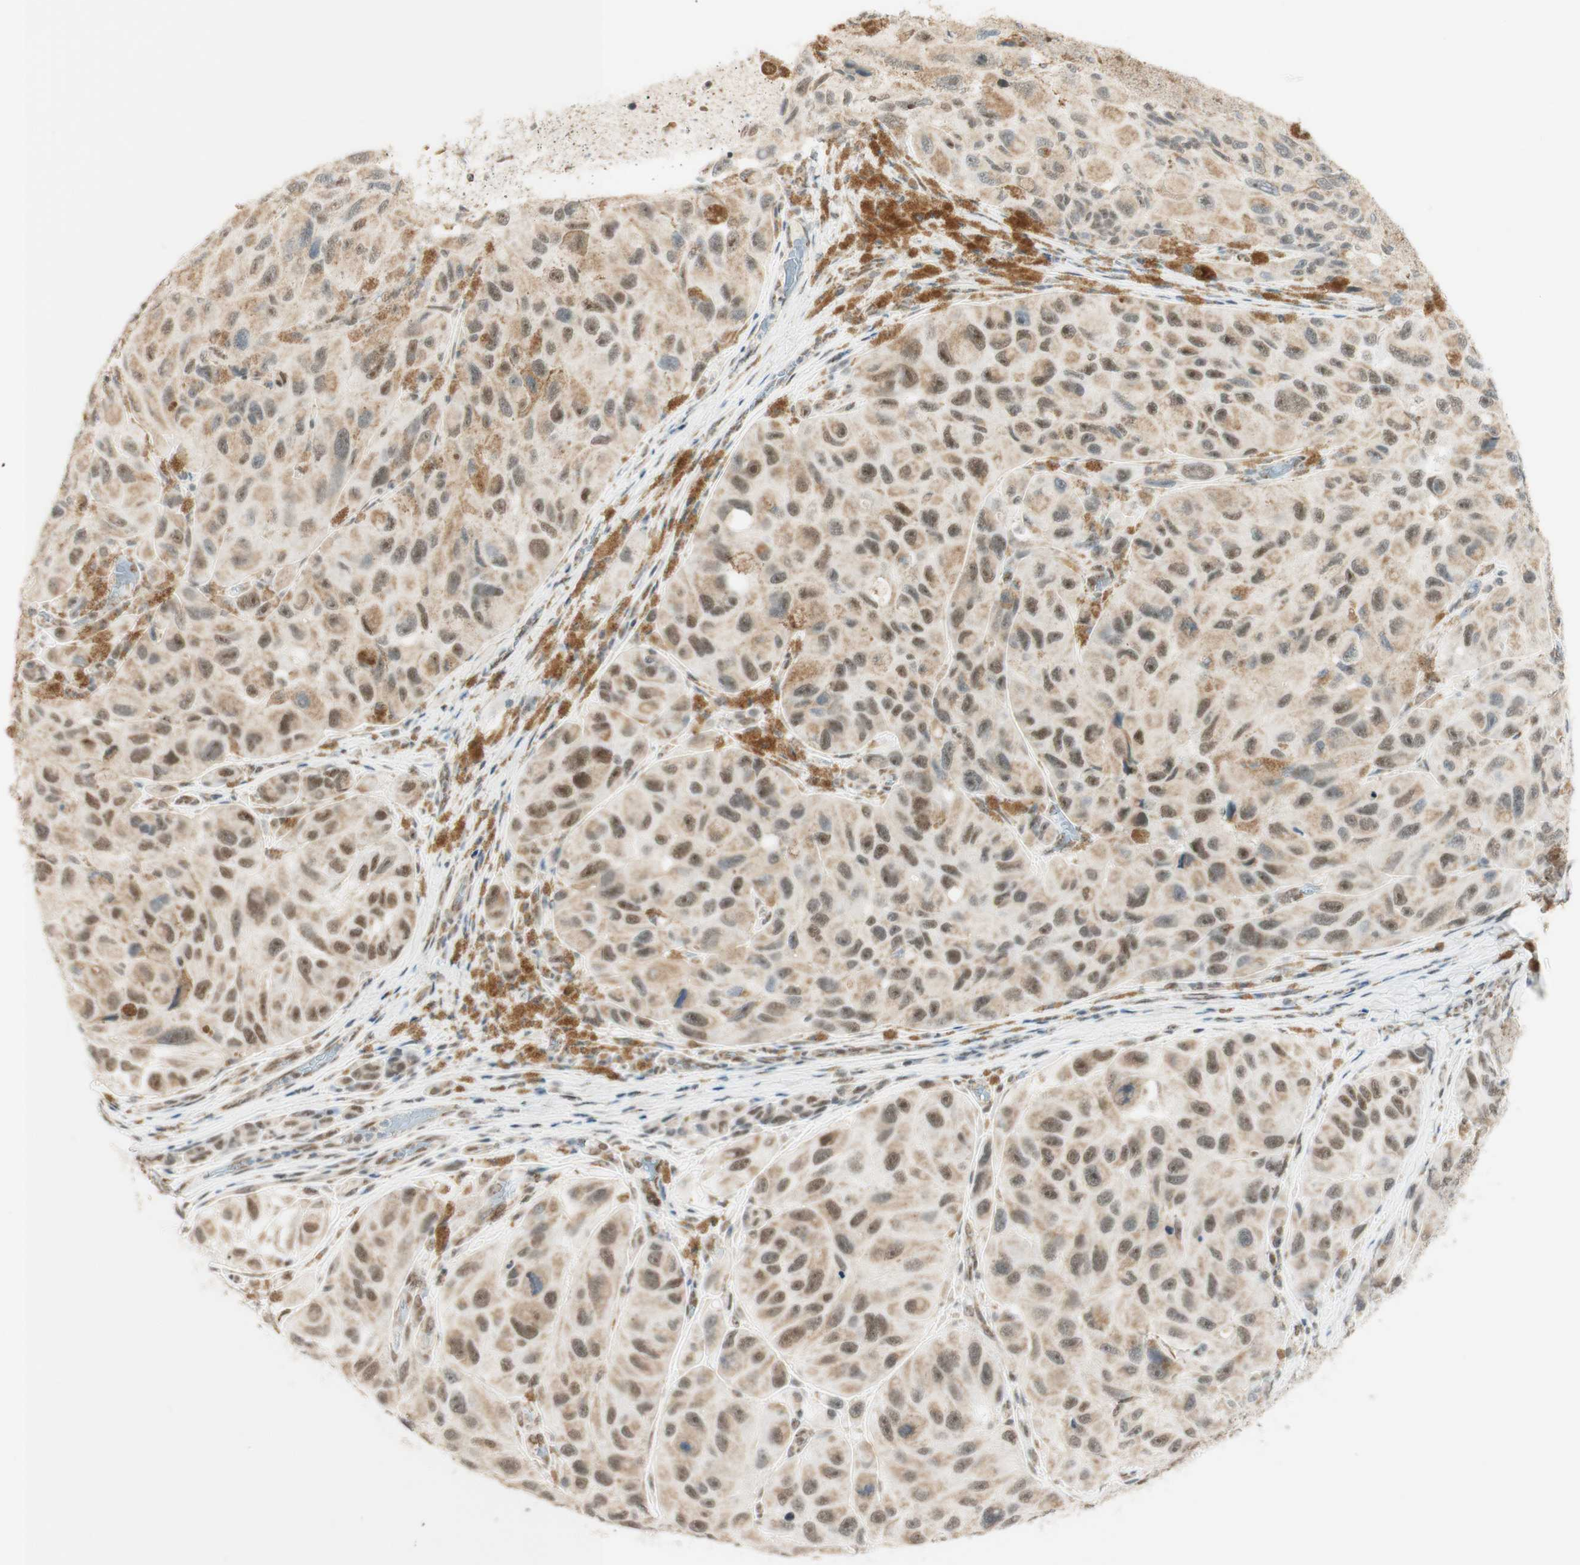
{"staining": {"intensity": "moderate", "quantity": ">75%", "location": "cytoplasmic/membranous,nuclear"}, "tissue": "melanoma", "cell_type": "Tumor cells", "image_type": "cancer", "snomed": [{"axis": "morphology", "description": "Malignant melanoma, NOS"}, {"axis": "topography", "description": "Skin"}], "caption": "Melanoma stained with a brown dye displays moderate cytoplasmic/membranous and nuclear positive expression in about >75% of tumor cells.", "gene": "ZNF782", "patient": {"sex": "female", "age": 73}}